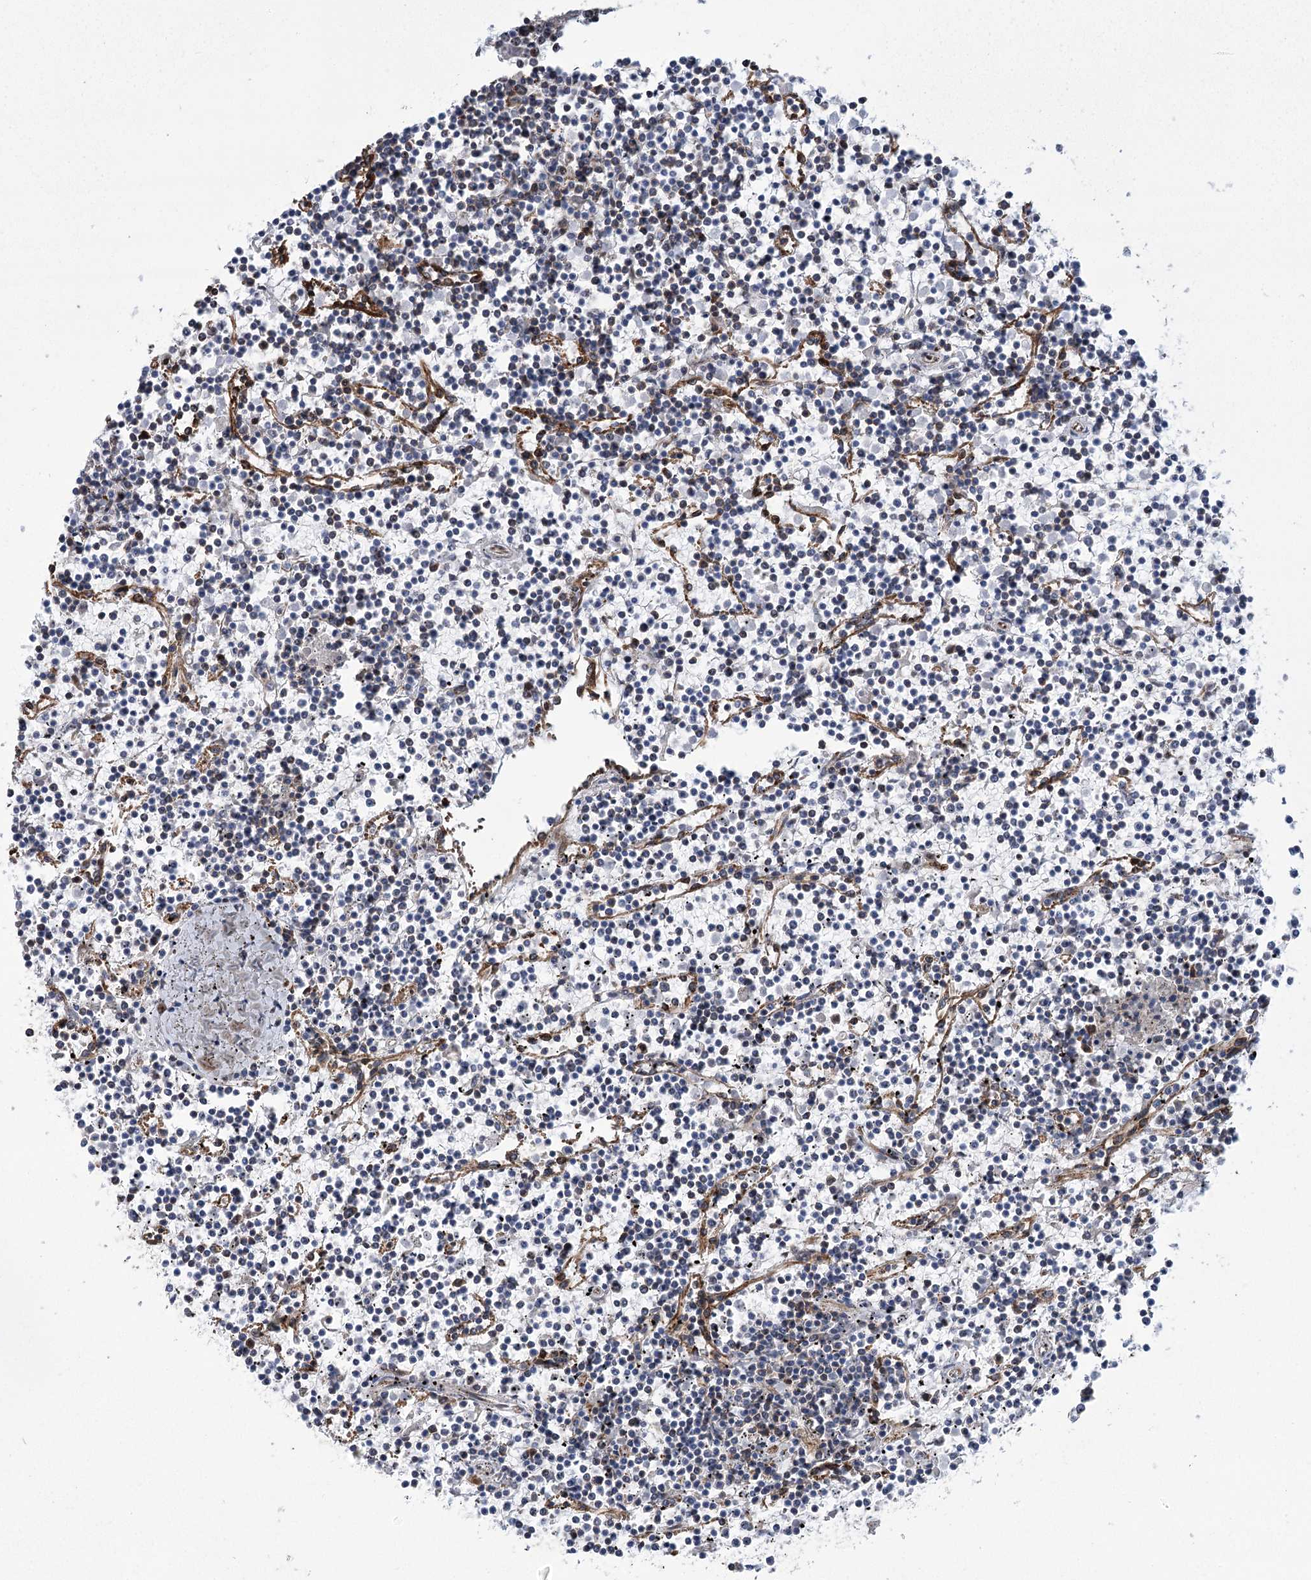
{"staining": {"intensity": "negative", "quantity": "none", "location": "none"}, "tissue": "lymphoma", "cell_type": "Tumor cells", "image_type": "cancer", "snomed": [{"axis": "morphology", "description": "Malignant lymphoma, non-Hodgkin's type, Low grade"}, {"axis": "topography", "description": "Spleen"}], "caption": "Tumor cells show no significant protein expression in lymphoma.", "gene": "PARM1", "patient": {"sex": "female", "age": 19}}